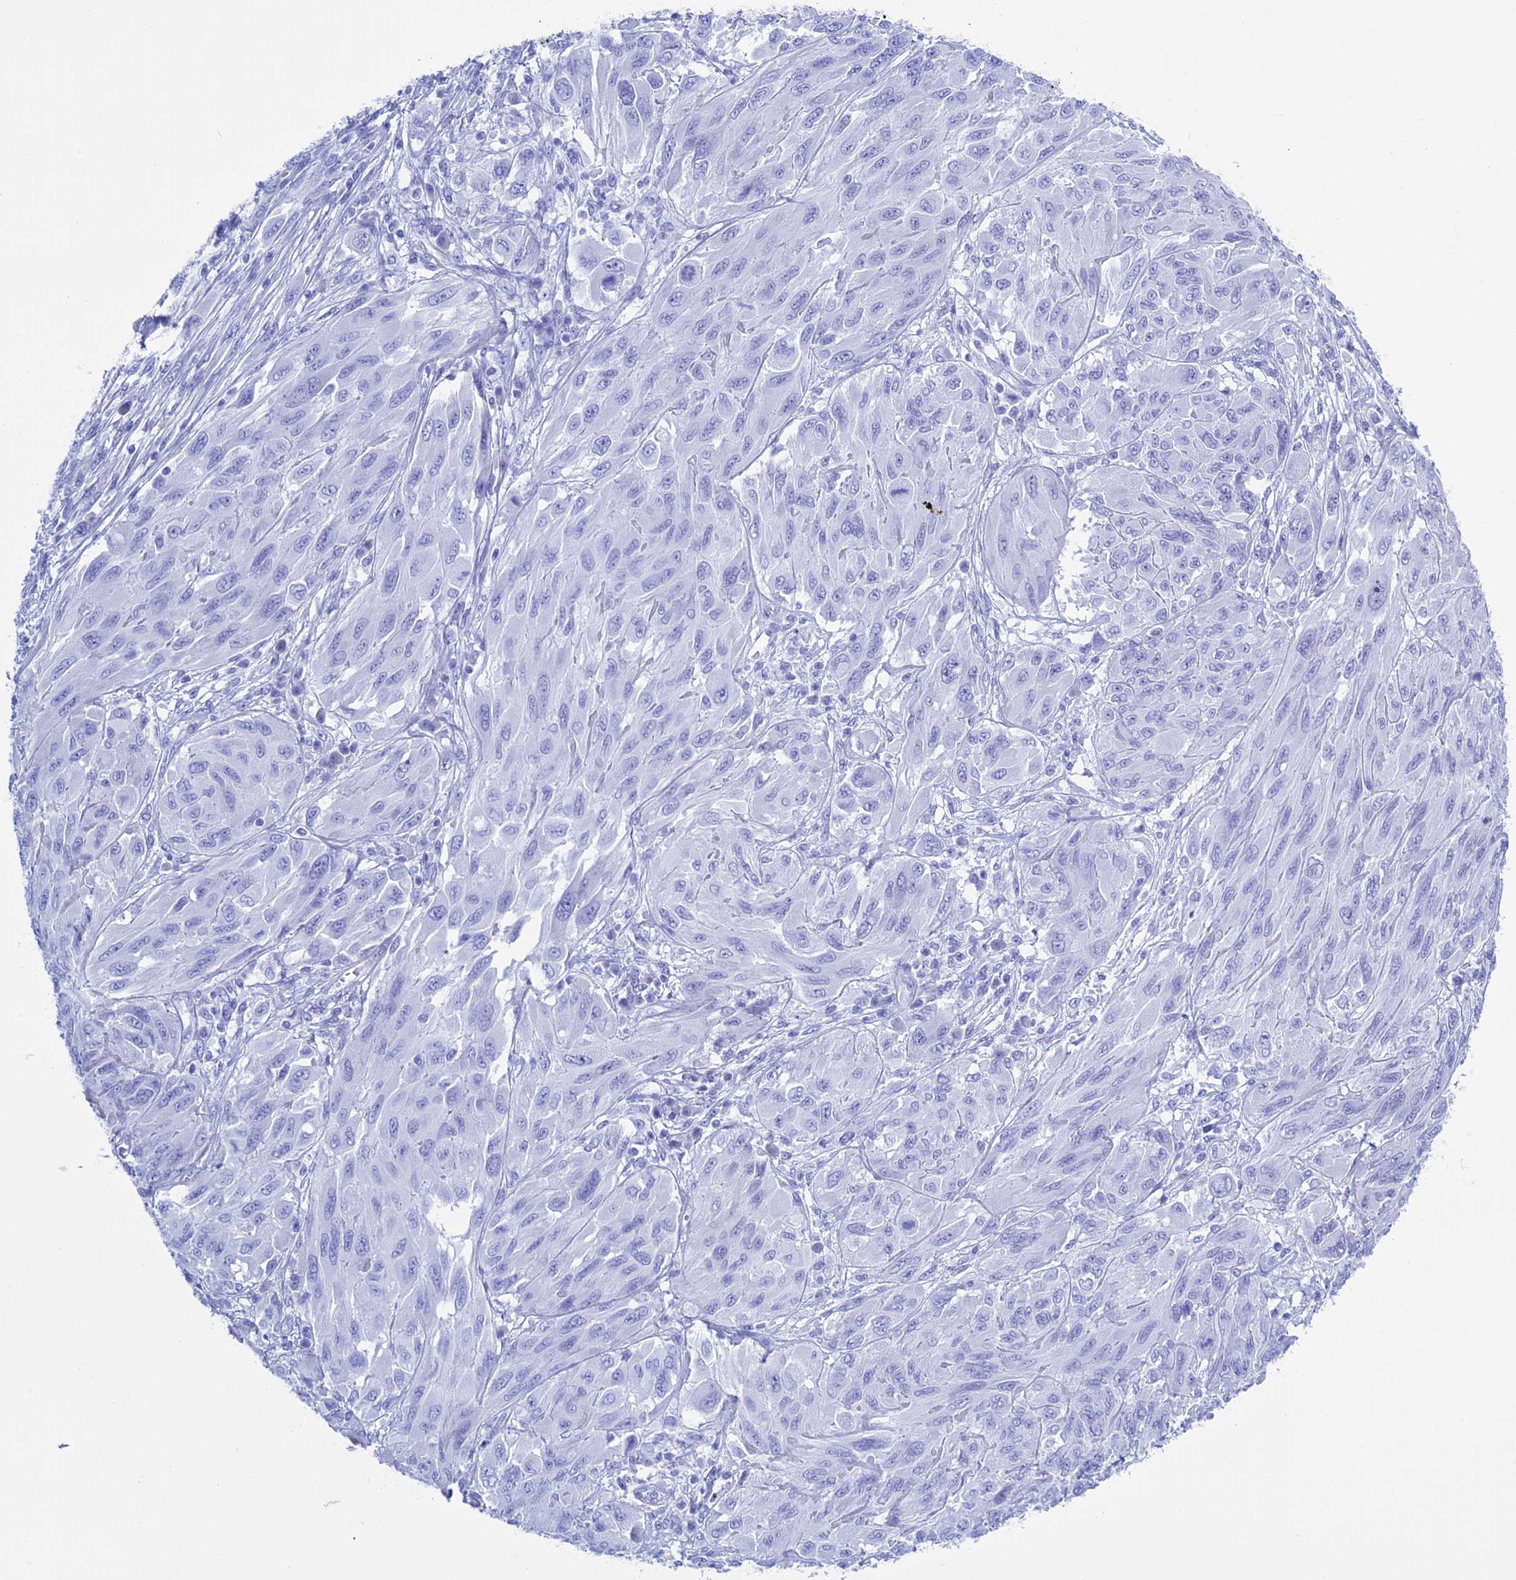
{"staining": {"intensity": "negative", "quantity": "none", "location": "none"}, "tissue": "melanoma", "cell_type": "Tumor cells", "image_type": "cancer", "snomed": [{"axis": "morphology", "description": "Malignant melanoma, NOS"}, {"axis": "topography", "description": "Skin"}], "caption": "Tumor cells are negative for brown protein staining in melanoma.", "gene": "KCTD21", "patient": {"sex": "female", "age": 91}}